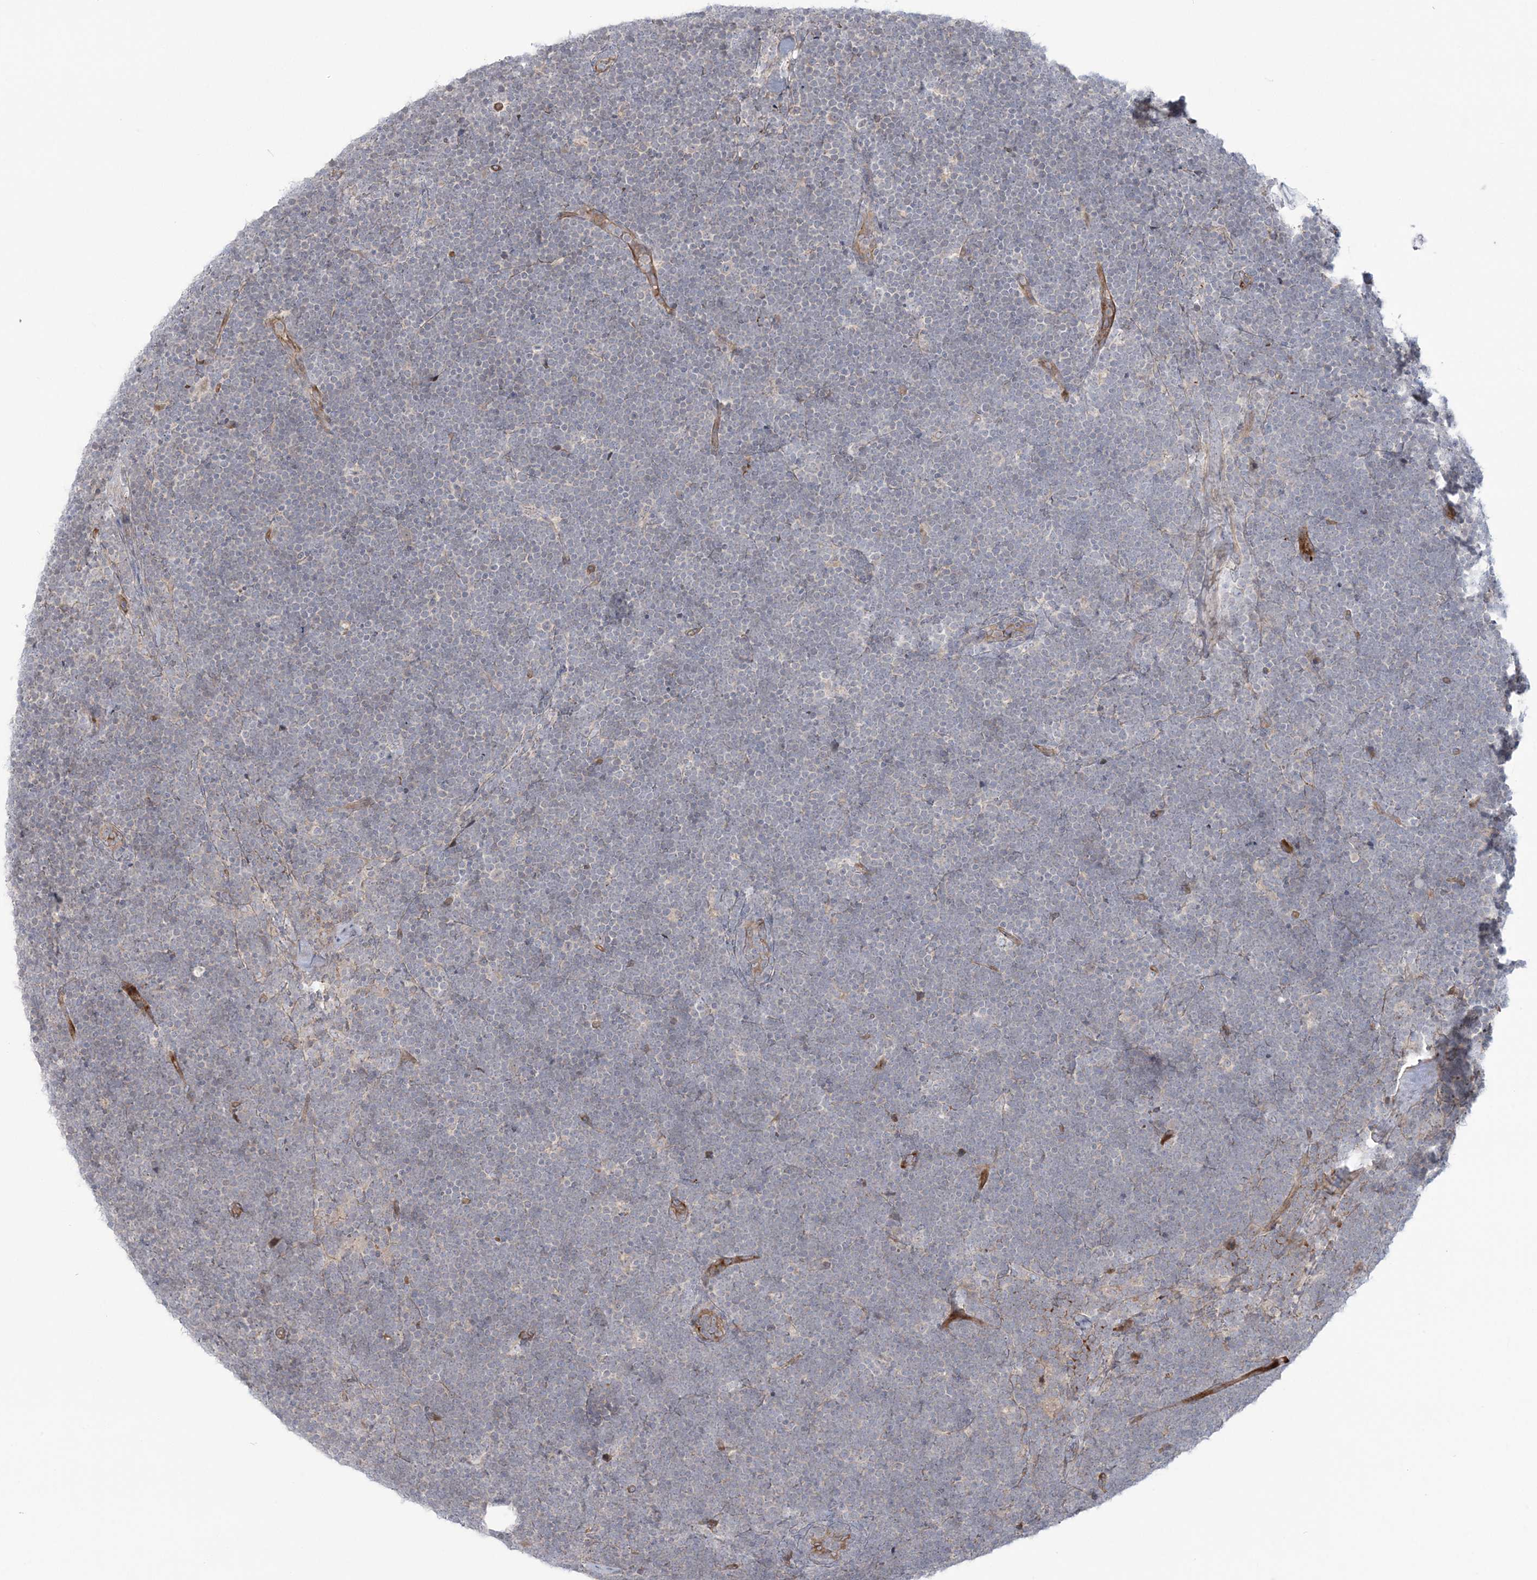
{"staining": {"intensity": "negative", "quantity": "none", "location": "none"}, "tissue": "lymphoma", "cell_type": "Tumor cells", "image_type": "cancer", "snomed": [{"axis": "morphology", "description": "Malignant lymphoma, non-Hodgkin's type, High grade"}, {"axis": "topography", "description": "Lymph node"}], "caption": "This is a histopathology image of immunohistochemistry (IHC) staining of malignant lymphoma, non-Hodgkin's type (high-grade), which shows no positivity in tumor cells.", "gene": "NUDT9", "patient": {"sex": "male", "age": 13}}